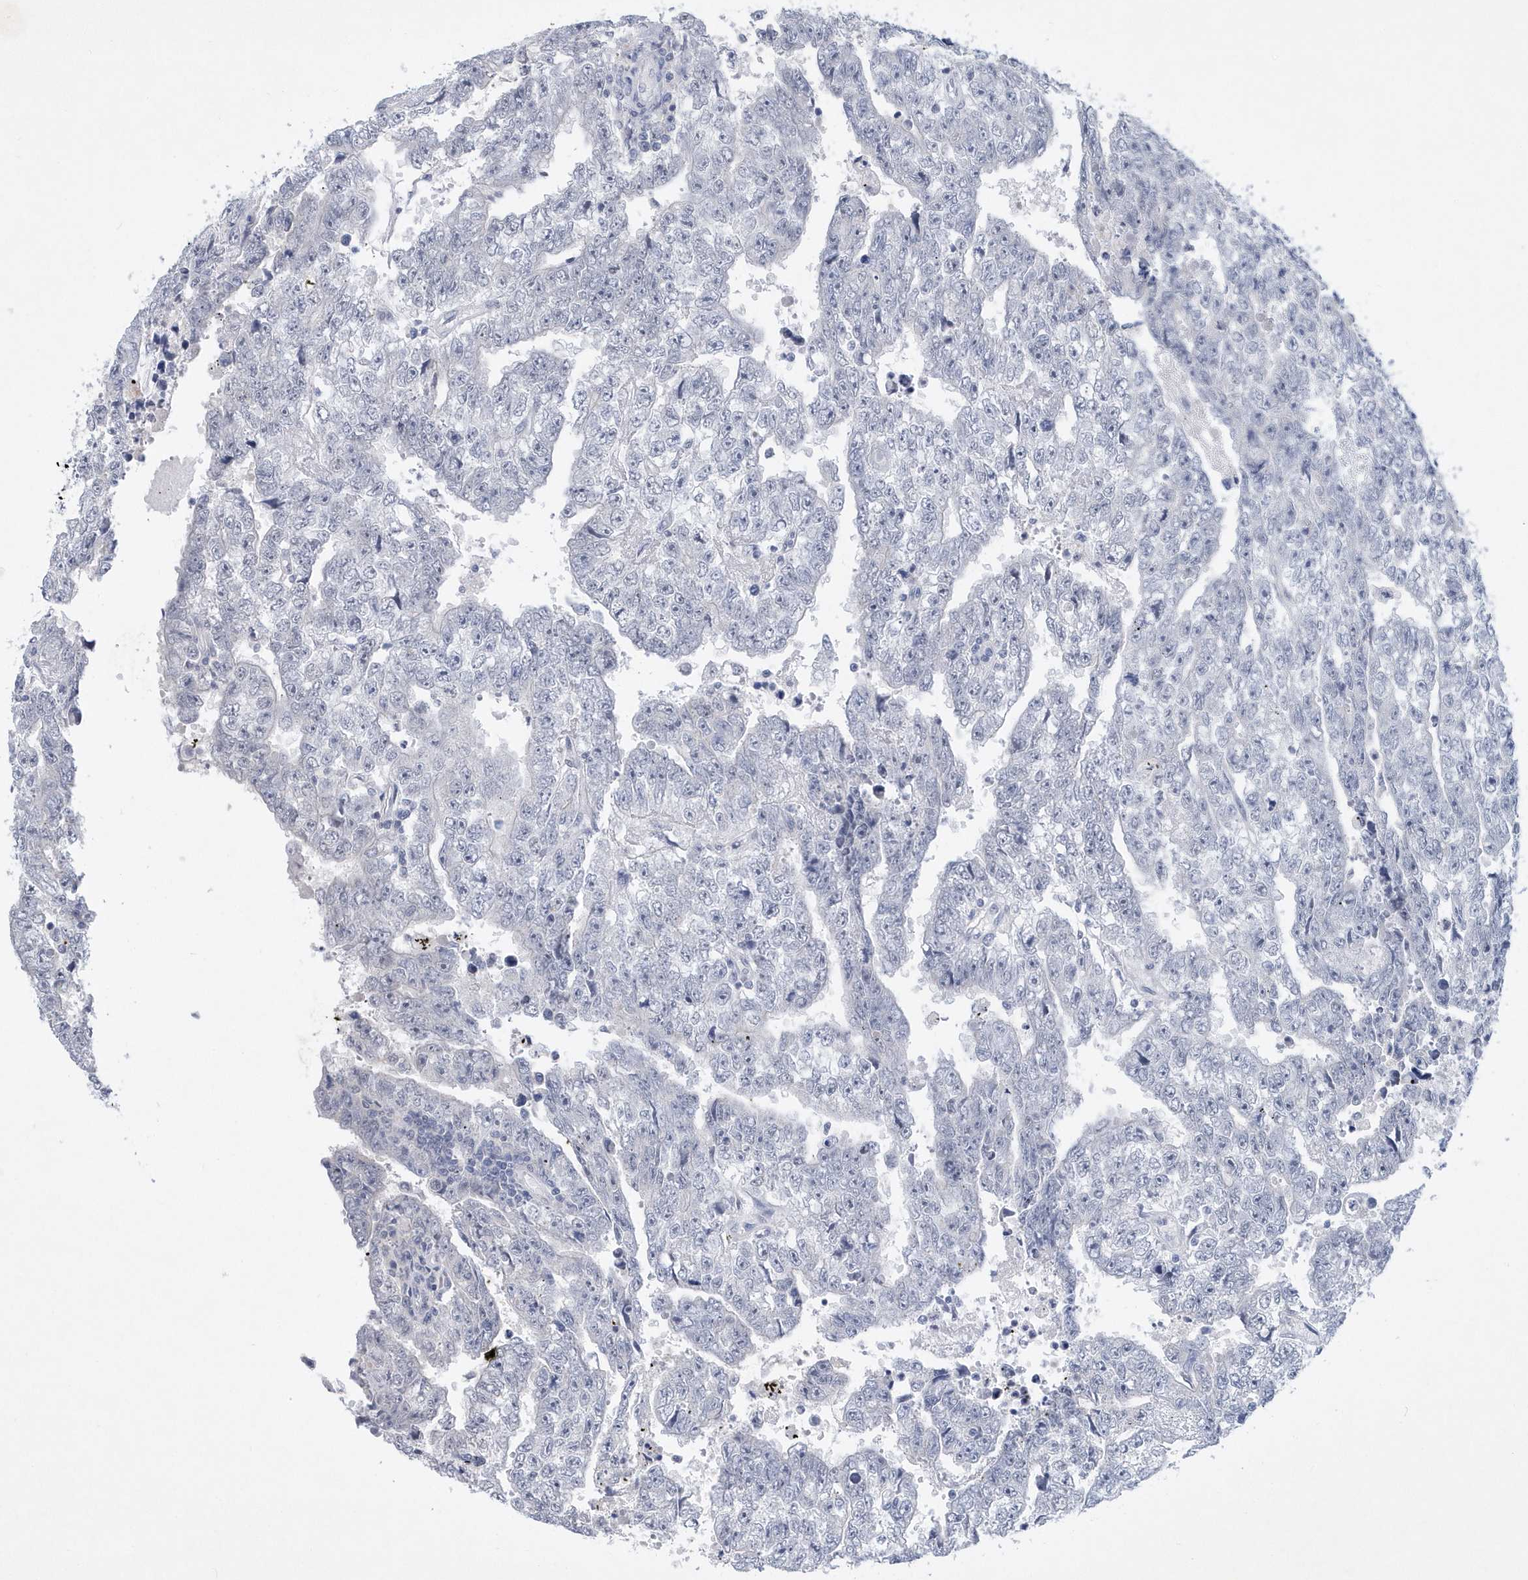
{"staining": {"intensity": "negative", "quantity": "none", "location": "none"}, "tissue": "testis cancer", "cell_type": "Tumor cells", "image_type": "cancer", "snomed": [{"axis": "morphology", "description": "Carcinoma, Embryonal, NOS"}, {"axis": "topography", "description": "Testis"}], "caption": "Testis cancer was stained to show a protein in brown. There is no significant expression in tumor cells.", "gene": "SRGAP3", "patient": {"sex": "male", "age": 25}}